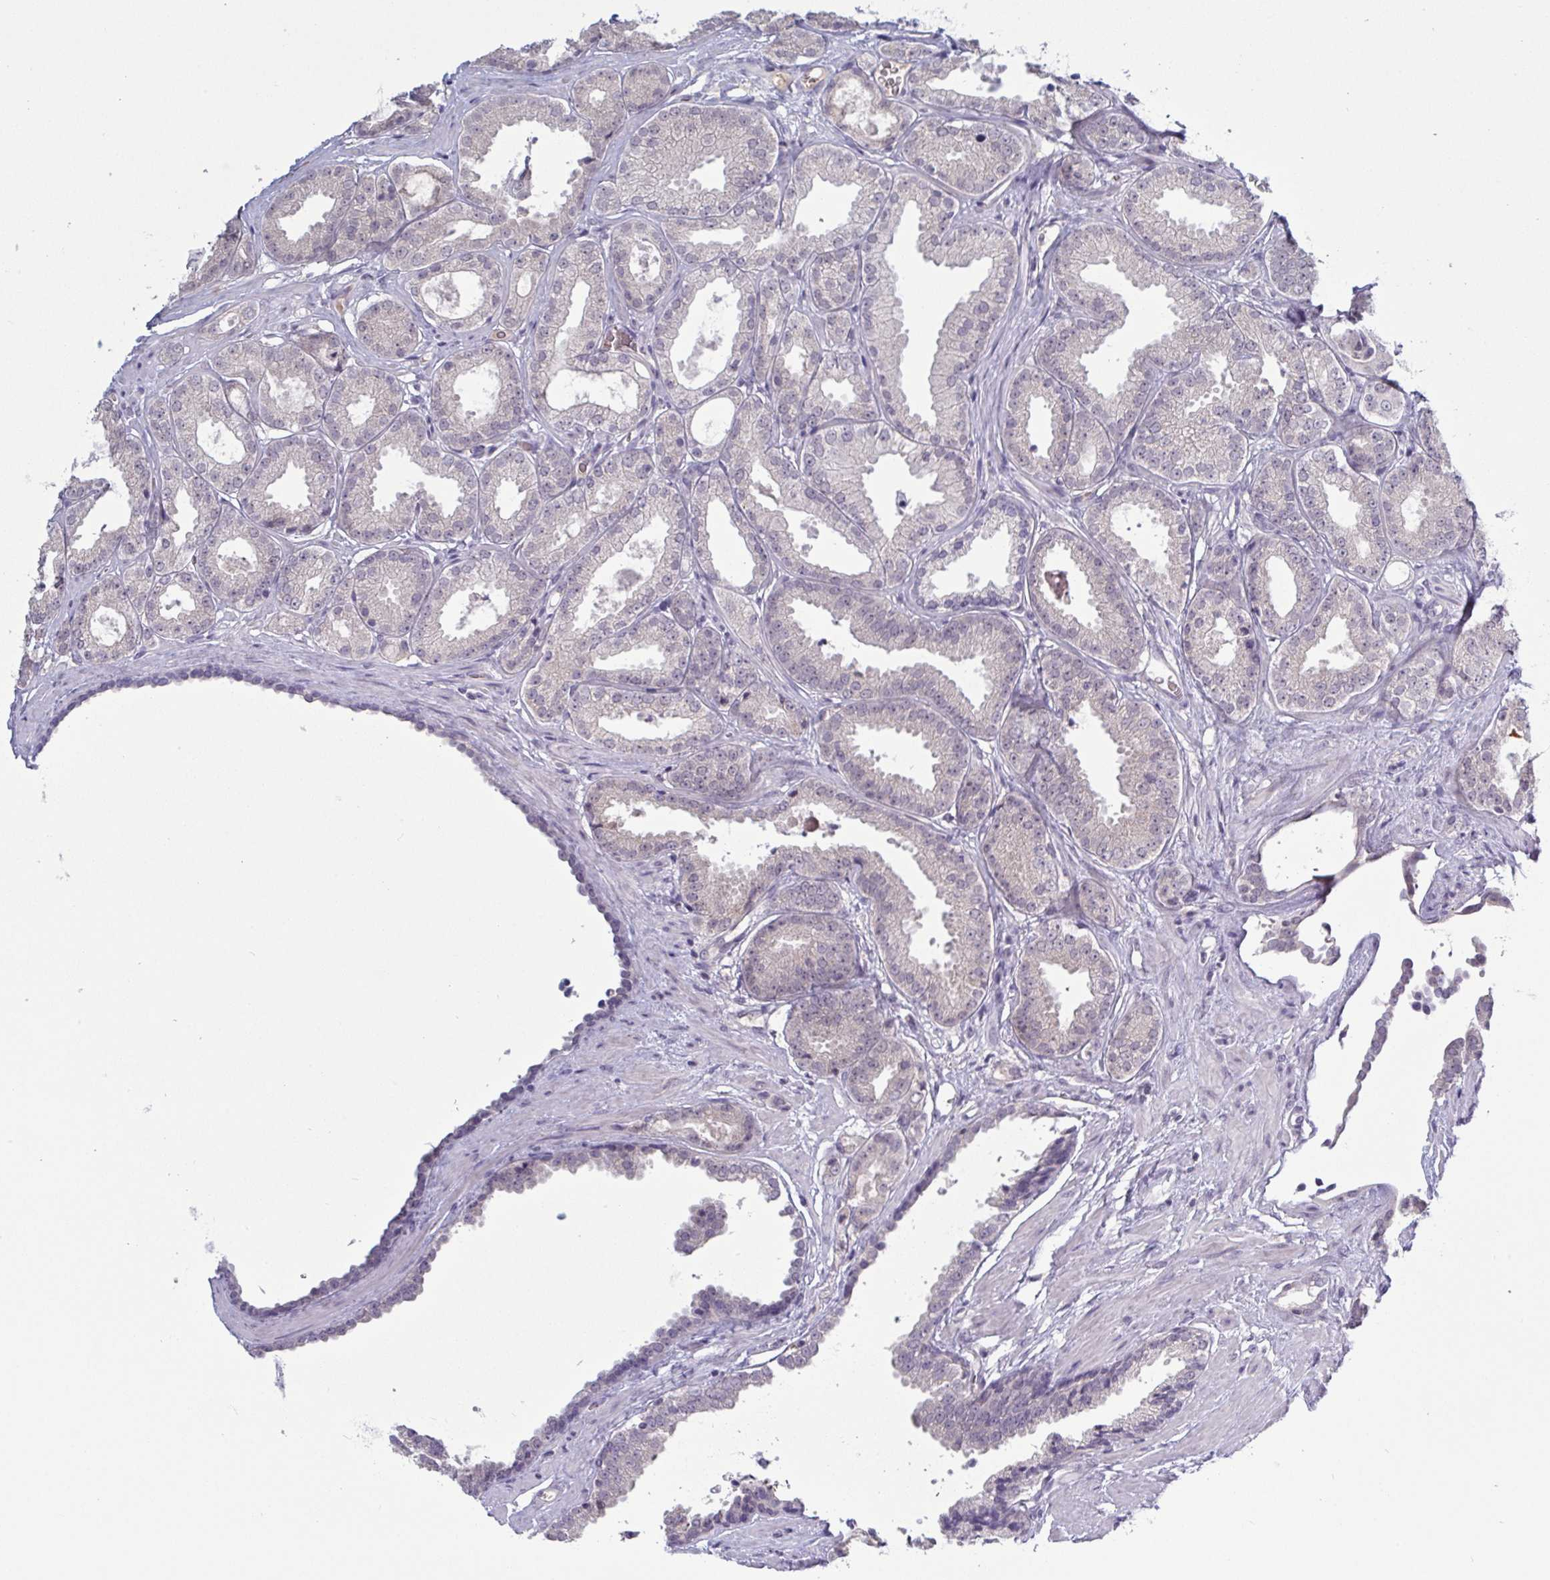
{"staining": {"intensity": "negative", "quantity": "none", "location": "none"}, "tissue": "prostate cancer", "cell_type": "Tumor cells", "image_type": "cancer", "snomed": [{"axis": "morphology", "description": "Adenocarcinoma, Low grade"}, {"axis": "topography", "description": "Prostate"}], "caption": "DAB immunohistochemical staining of human prostate cancer demonstrates no significant positivity in tumor cells. The staining is performed using DAB brown chromogen with nuclei counter-stained in using hematoxylin.", "gene": "ZNF784", "patient": {"sex": "male", "age": 67}}